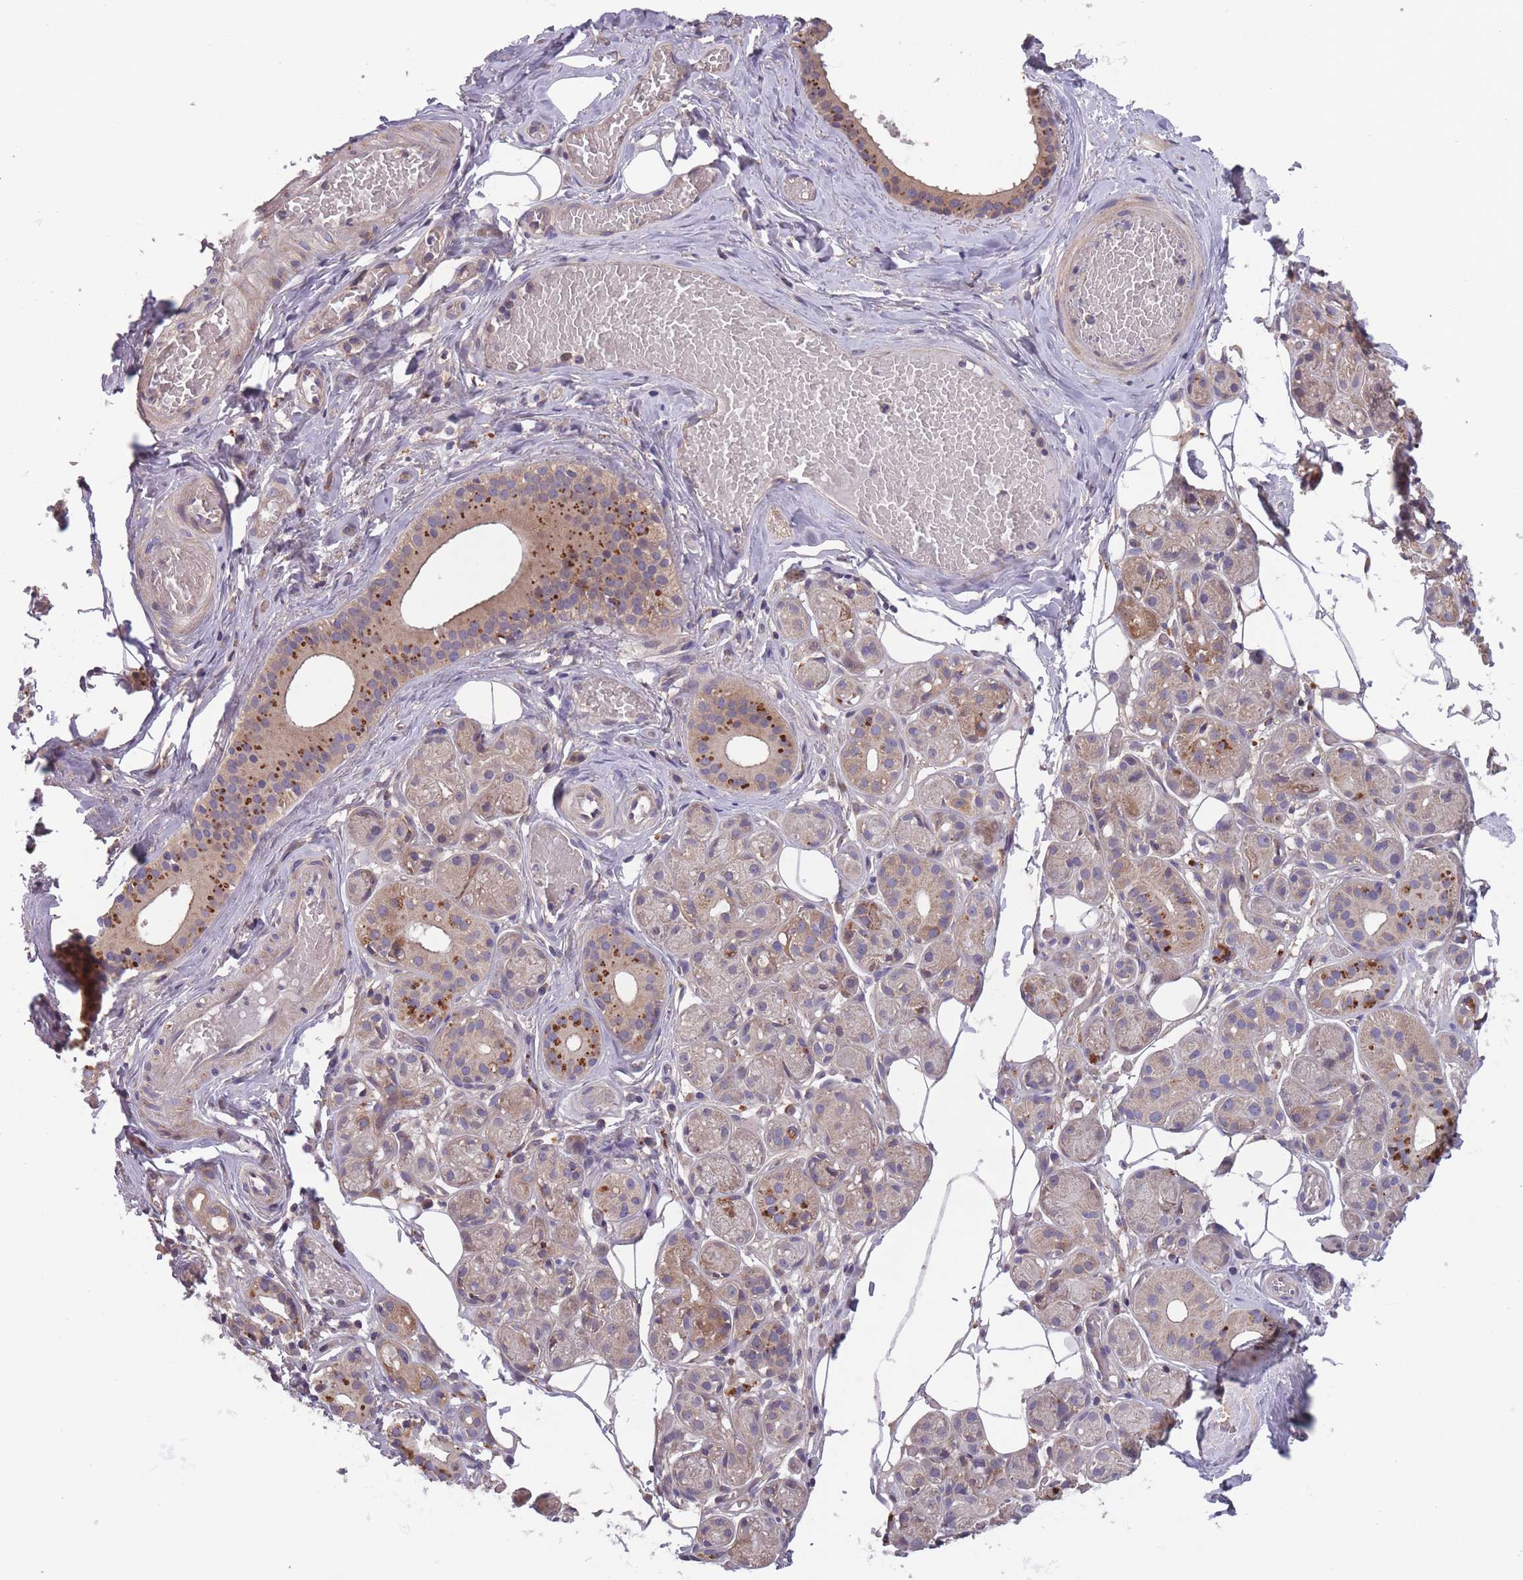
{"staining": {"intensity": "strong", "quantity": "25%-75%", "location": "cytoplasmic/membranous"}, "tissue": "salivary gland", "cell_type": "Glandular cells", "image_type": "normal", "snomed": [{"axis": "morphology", "description": "Normal tissue, NOS"}, {"axis": "topography", "description": "Salivary gland"}], "caption": "Immunohistochemistry image of normal salivary gland: salivary gland stained using immunohistochemistry demonstrates high levels of strong protein expression localized specifically in the cytoplasmic/membranous of glandular cells, appearing as a cytoplasmic/membranous brown color.", "gene": "ITPKC", "patient": {"sex": "male", "age": 82}}